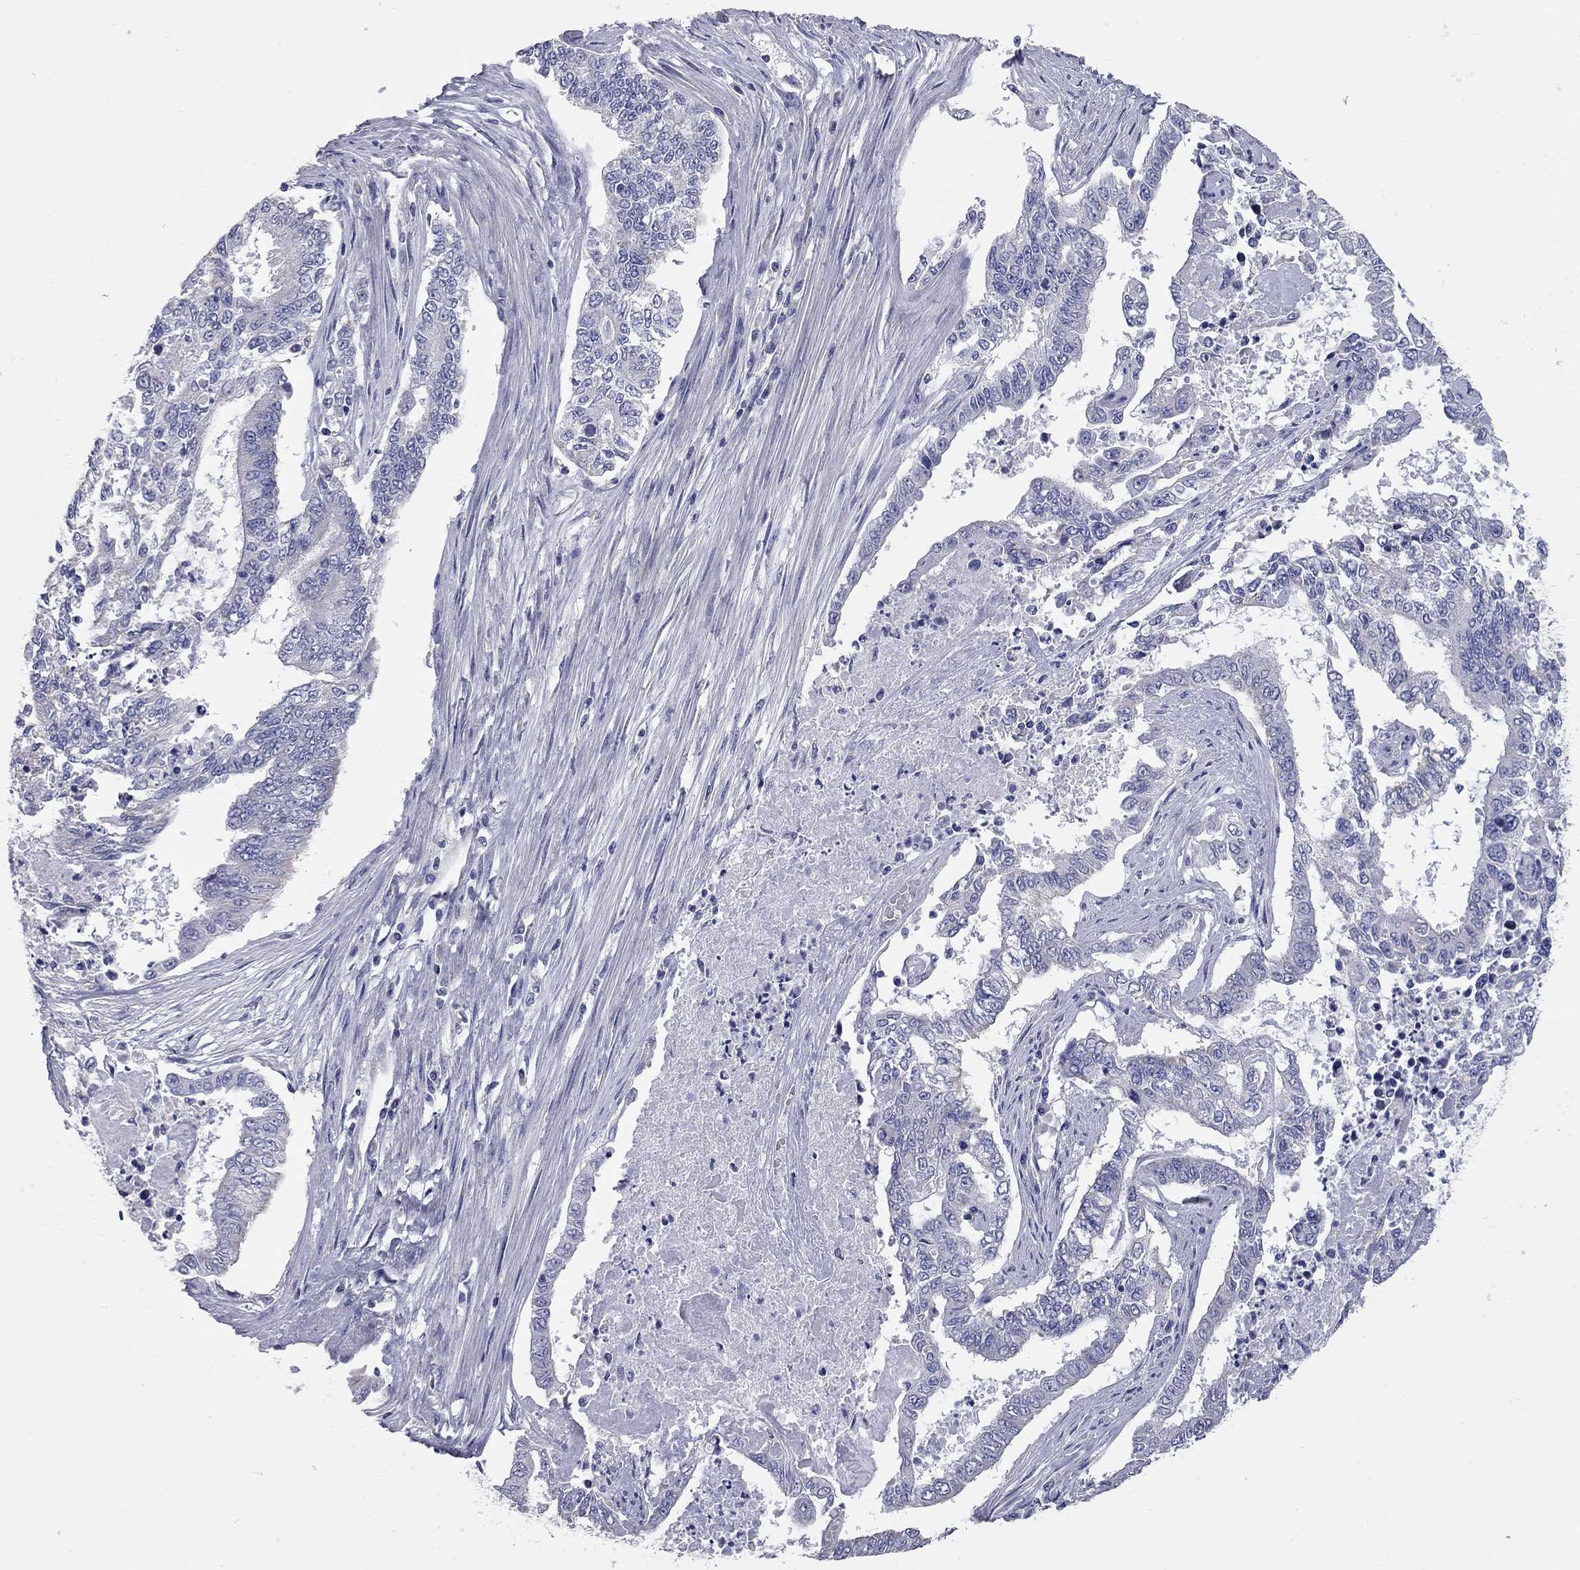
{"staining": {"intensity": "negative", "quantity": "none", "location": "none"}, "tissue": "endometrial cancer", "cell_type": "Tumor cells", "image_type": "cancer", "snomed": [{"axis": "morphology", "description": "Adenocarcinoma, NOS"}, {"axis": "topography", "description": "Uterus"}], "caption": "A high-resolution photomicrograph shows immunohistochemistry staining of endometrial cancer (adenocarcinoma), which exhibits no significant staining in tumor cells.", "gene": "CFAP161", "patient": {"sex": "female", "age": 59}}